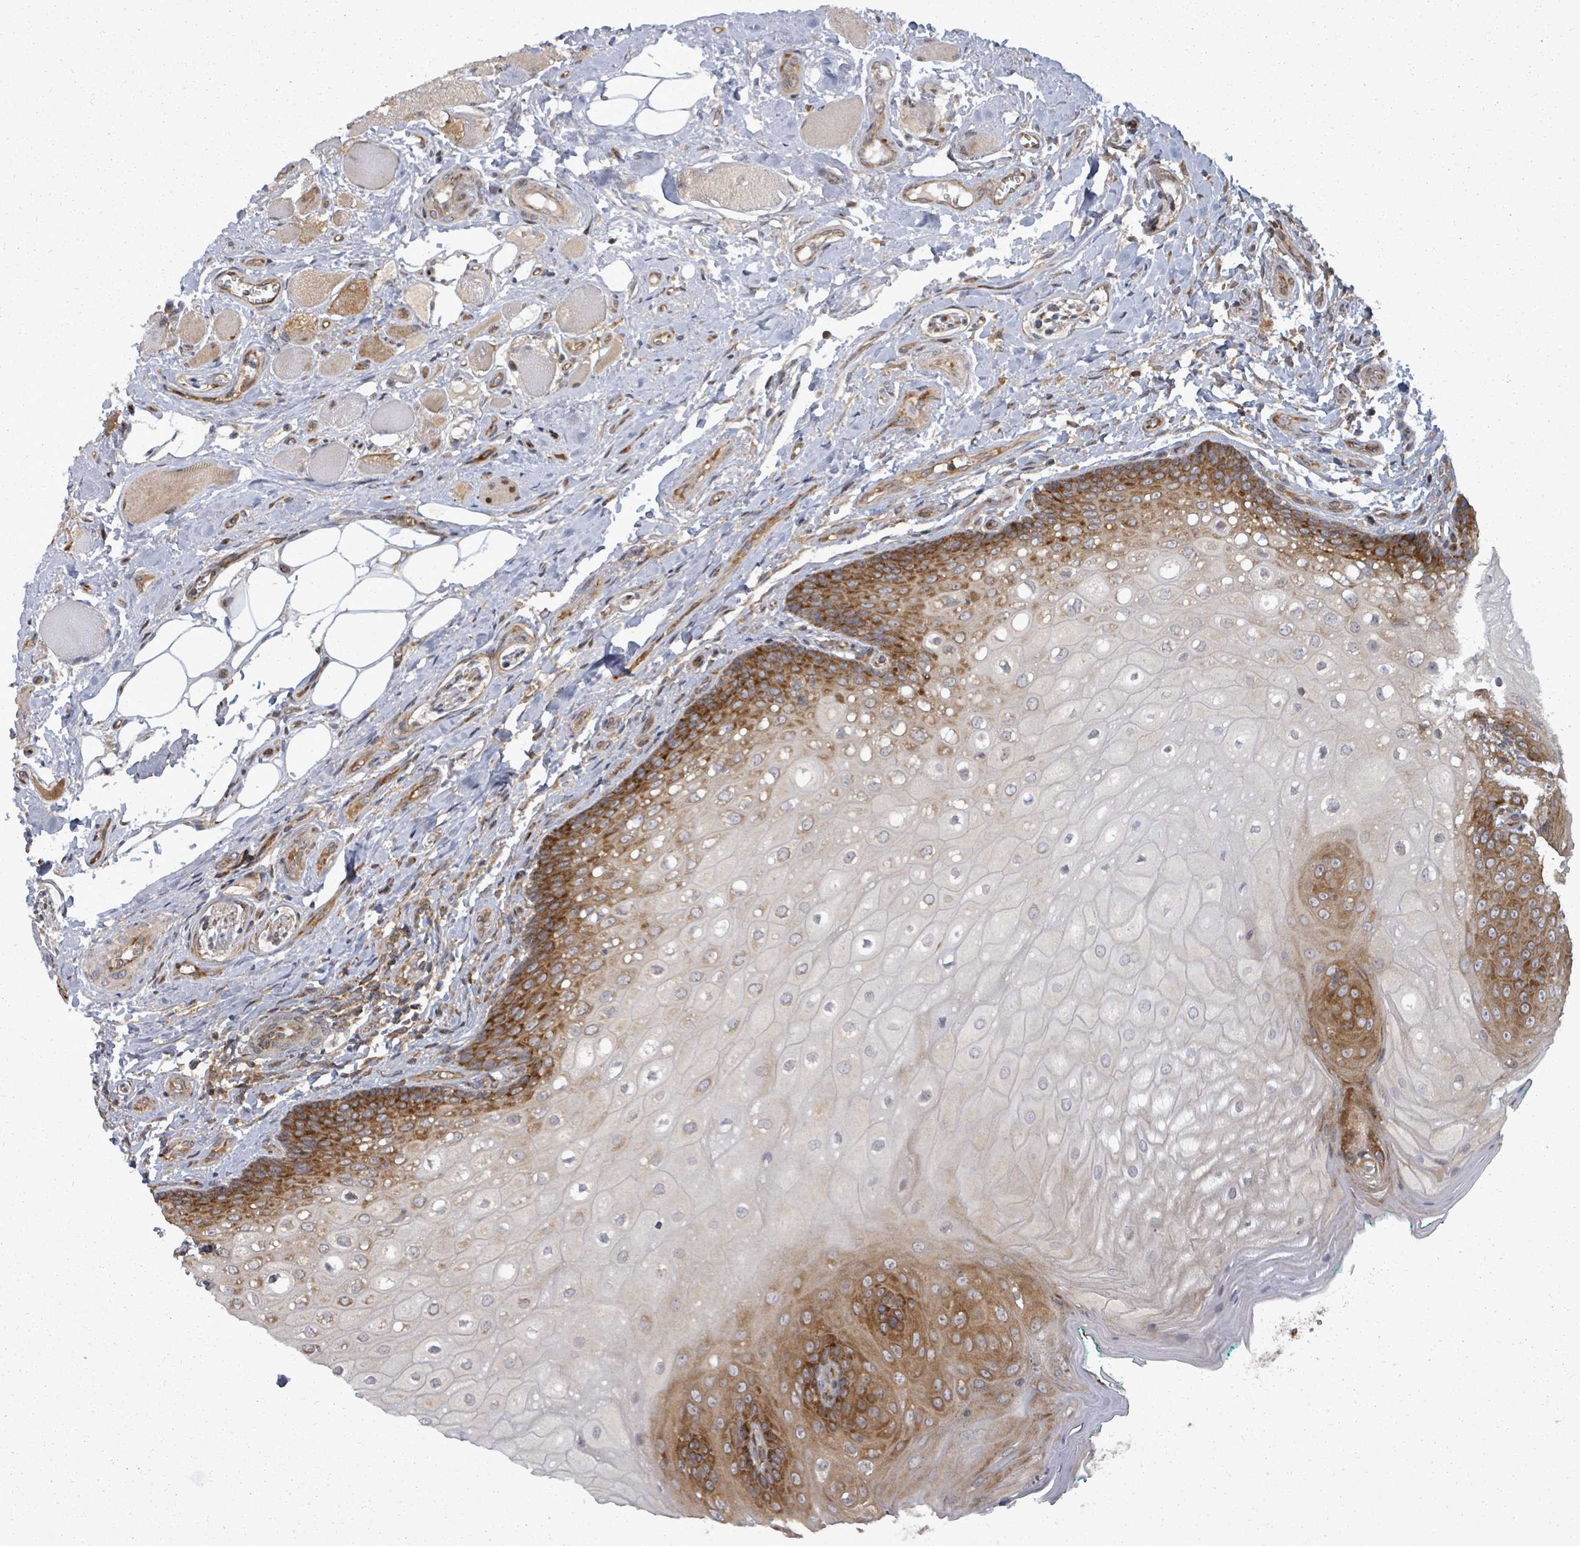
{"staining": {"intensity": "strong", "quantity": ">75%", "location": "cytoplasmic/membranous"}, "tissue": "oral mucosa", "cell_type": "Squamous epithelial cells", "image_type": "normal", "snomed": [{"axis": "morphology", "description": "Normal tissue, NOS"}, {"axis": "morphology", "description": "Squamous cell carcinoma, NOS"}, {"axis": "topography", "description": "Oral tissue"}, {"axis": "topography", "description": "Tounge, NOS"}, {"axis": "topography", "description": "Head-Neck"}], "caption": "Oral mucosa stained with immunohistochemistry exhibits strong cytoplasmic/membranous staining in about >75% of squamous epithelial cells. The staining was performed using DAB (3,3'-diaminobenzidine), with brown indicating positive protein expression. Nuclei are stained blue with hematoxylin.", "gene": "EIF3CL", "patient": {"sex": "male", "age": 79}}